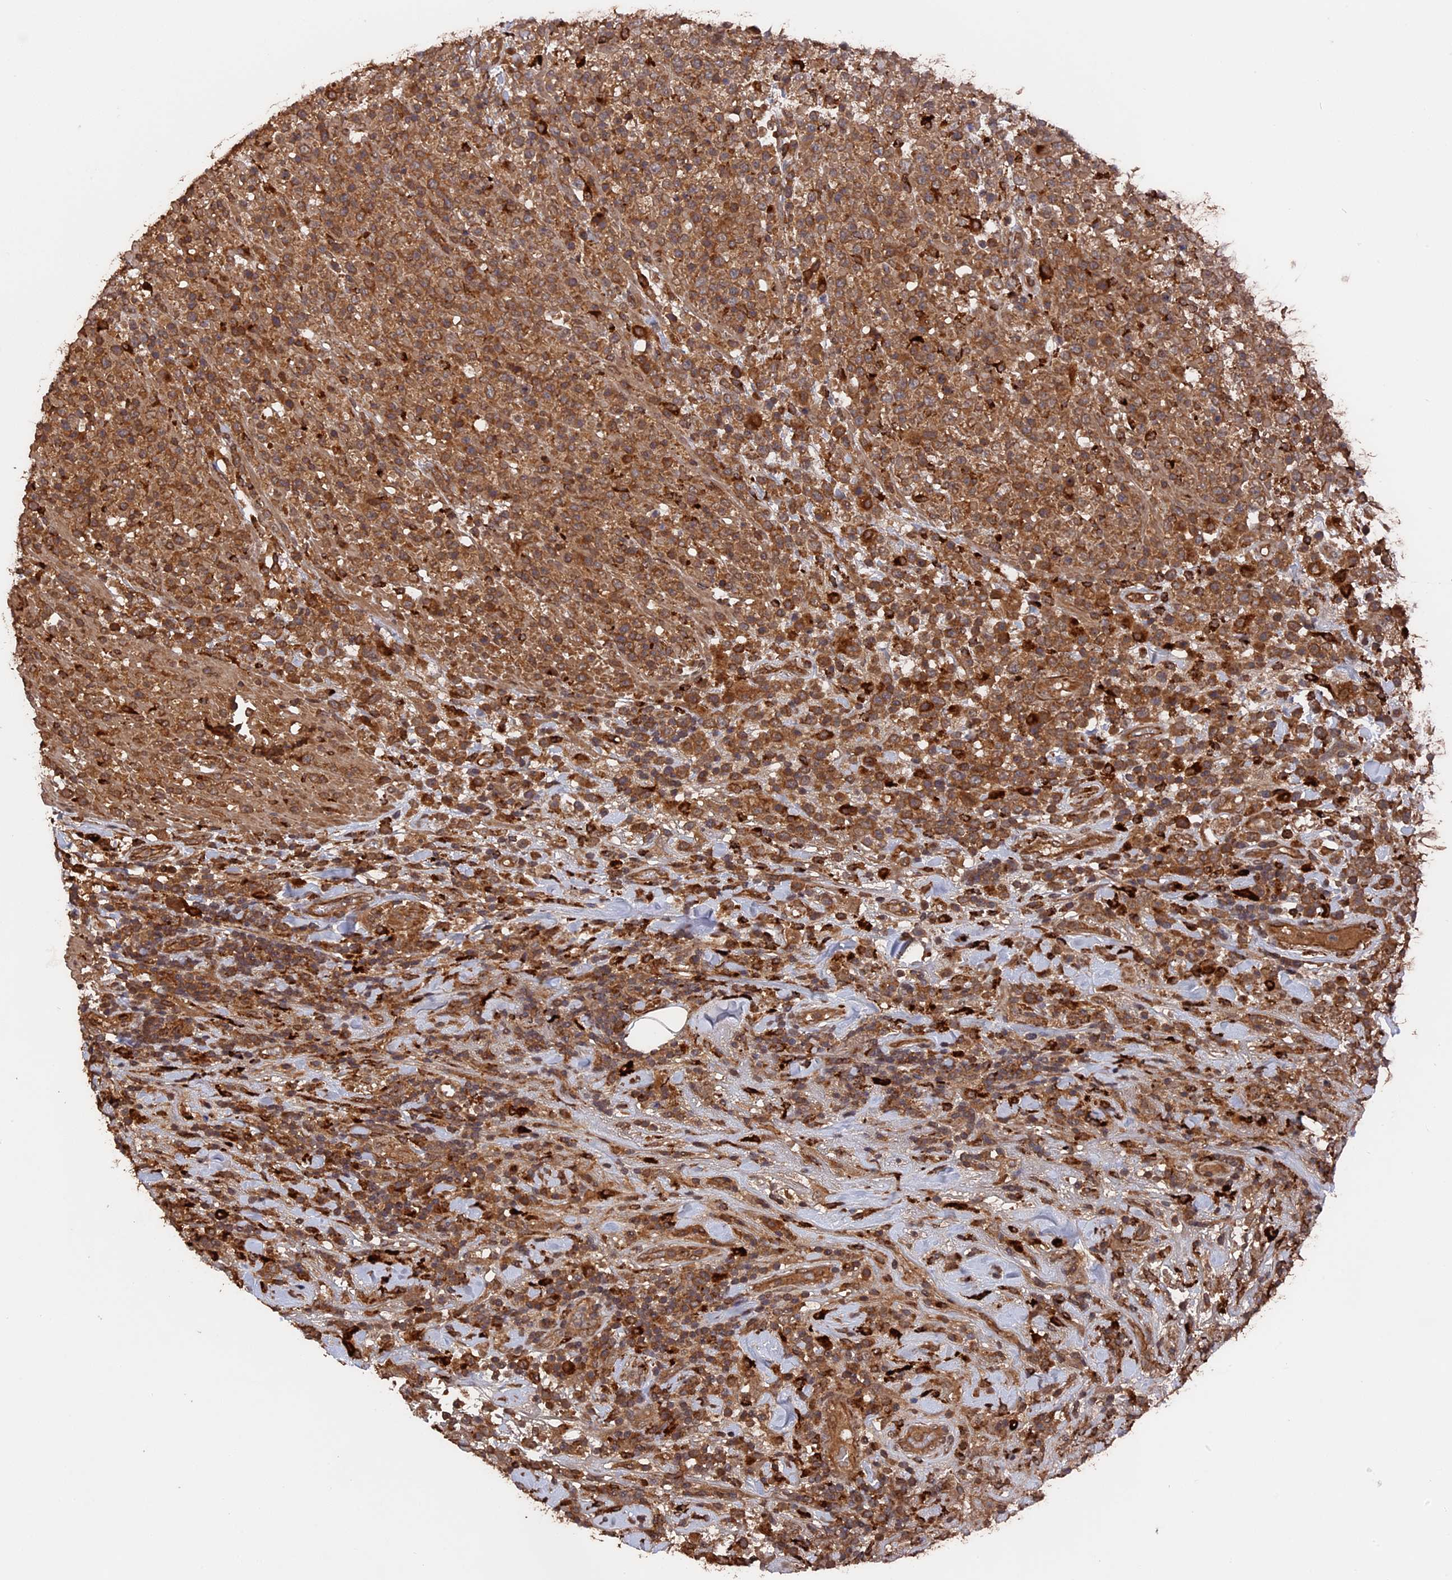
{"staining": {"intensity": "moderate", "quantity": ">75%", "location": "cytoplasmic/membranous"}, "tissue": "lymphoma", "cell_type": "Tumor cells", "image_type": "cancer", "snomed": [{"axis": "morphology", "description": "Malignant lymphoma, non-Hodgkin's type, High grade"}, {"axis": "topography", "description": "Colon"}], "caption": "Human lymphoma stained with a brown dye exhibits moderate cytoplasmic/membranous positive staining in about >75% of tumor cells.", "gene": "TELO2", "patient": {"sex": "female", "age": 53}}